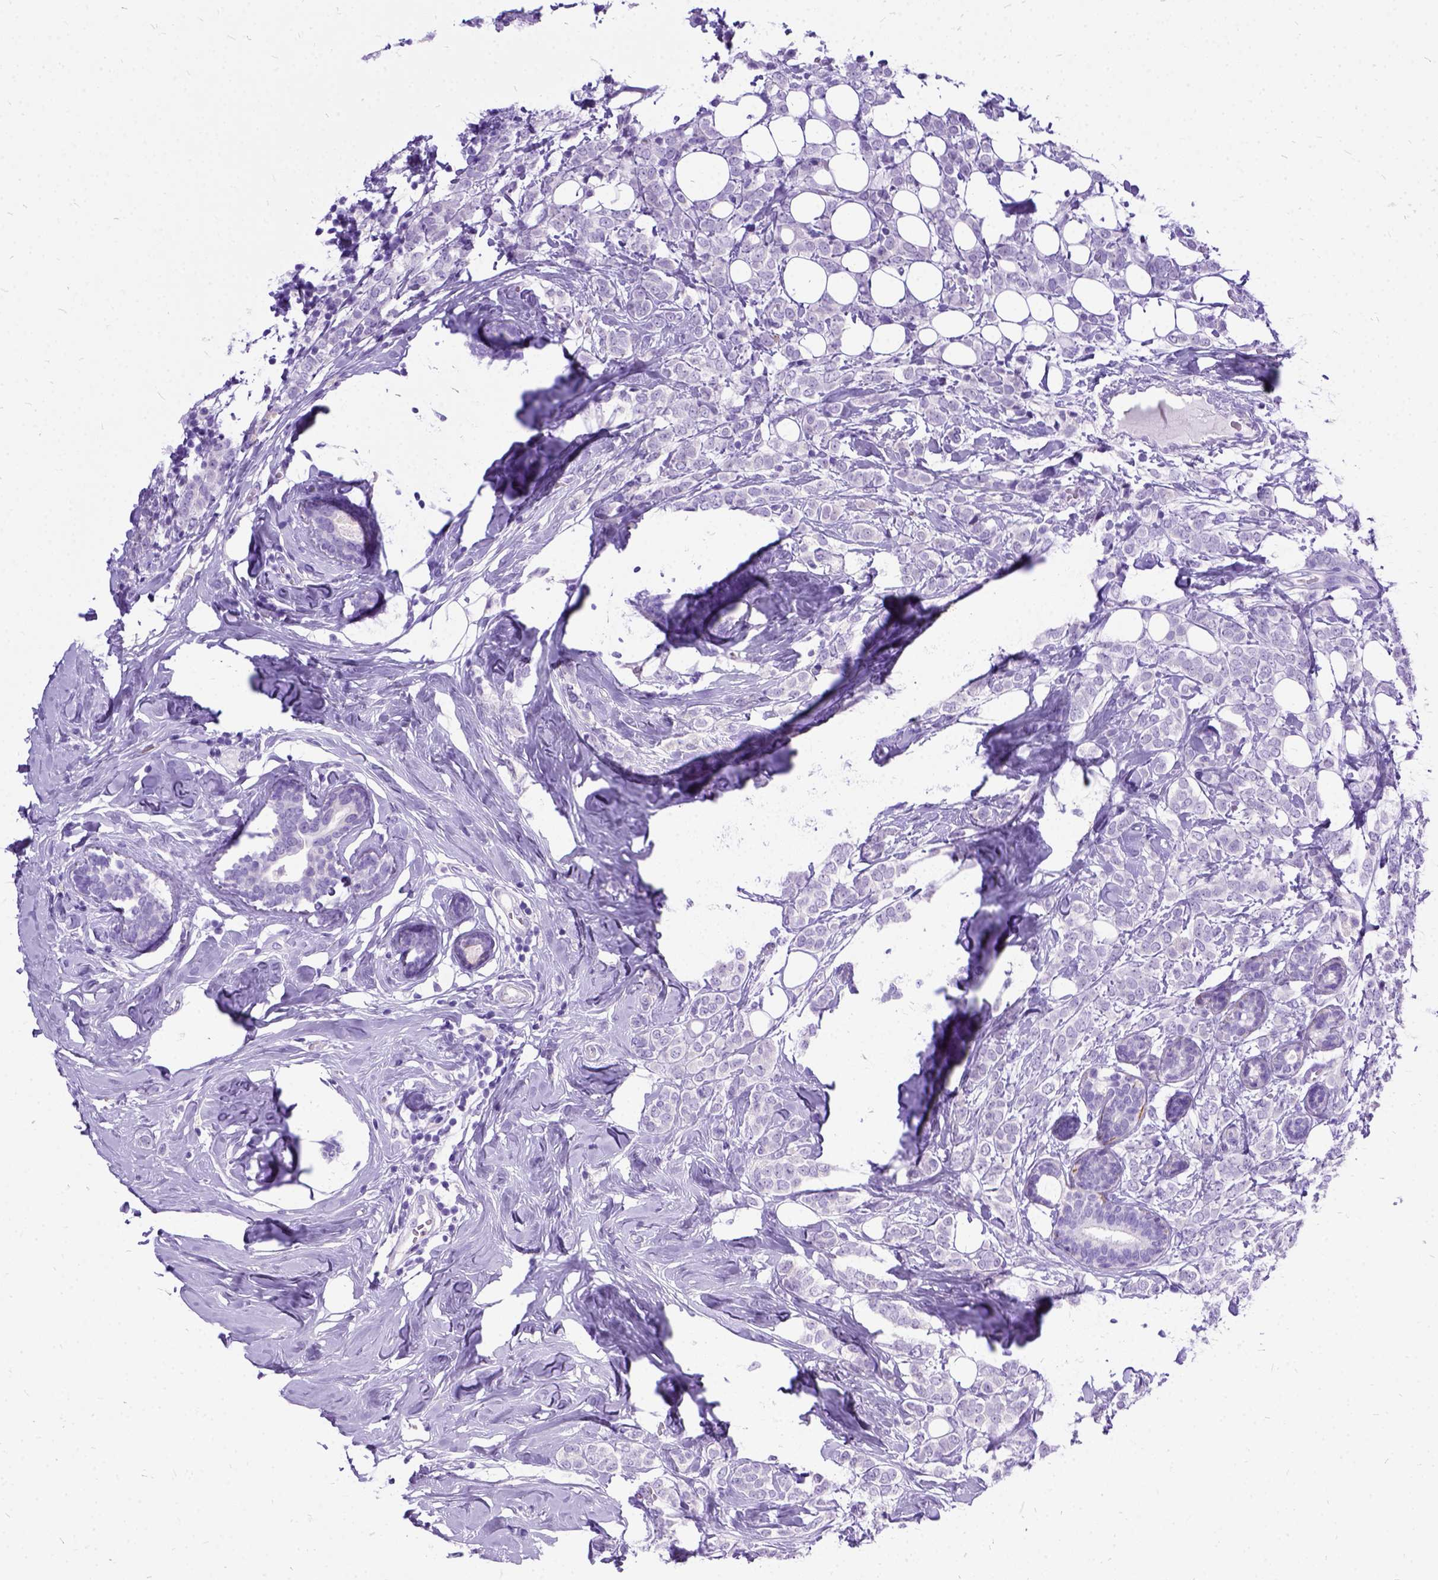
{"staining": {"intensity": "negative", "quantity": "none", "location": "none"}, "tissue": "breast cancer", "cell_type": "Tumor cells", "image_type": "cancer", "snomed": [{"axis": "morphology", "description": "Lobular carcinoma"}, {"axis": "topography", "description": "Breast"}], "caption": "DAB (3,3'-diaminobenzidine) immunohistochemical staining of human breast lobular carcinoma demonstrates no significant positivity in tumor cells.", "gene": "PRG2", "patient": {"sex": "female", "age": 49}}